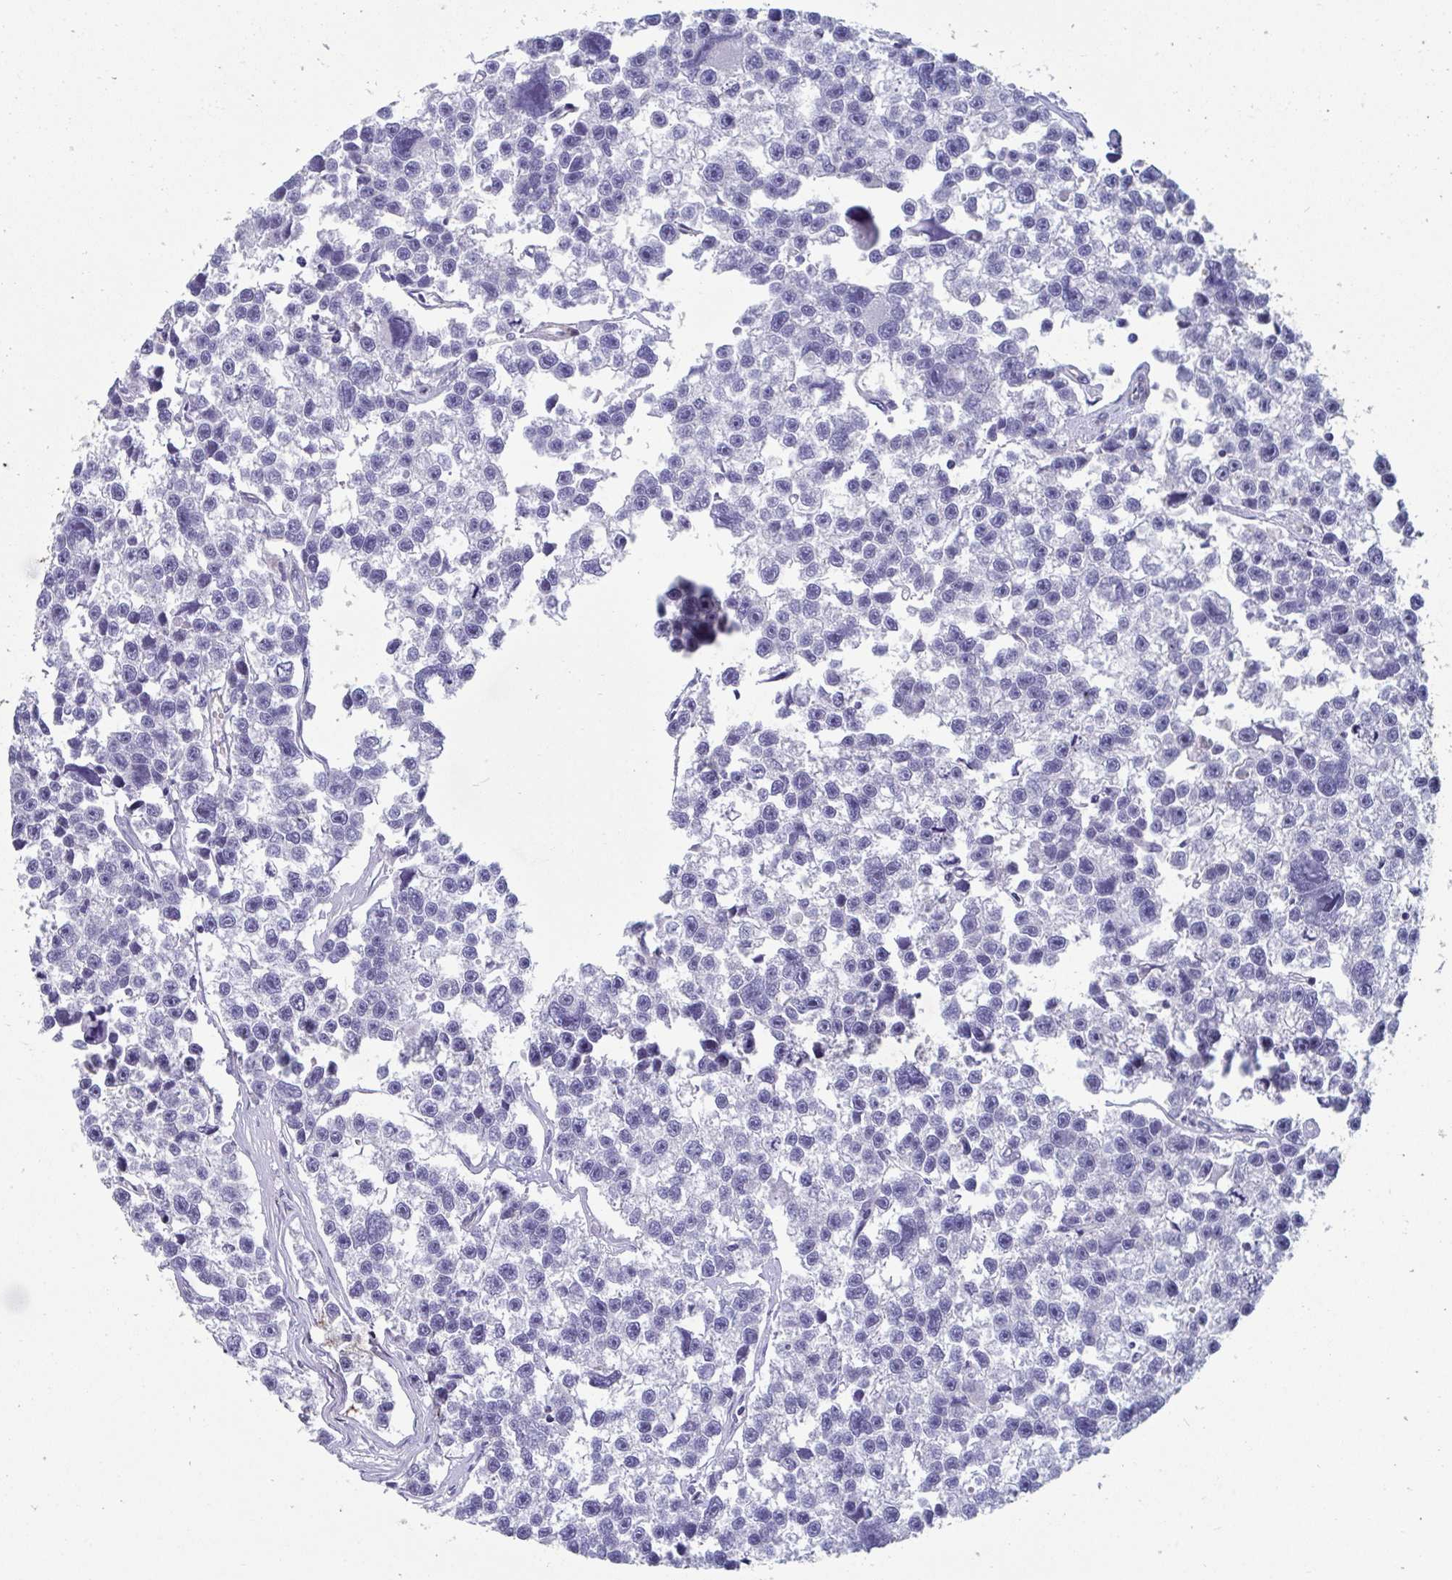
{"staining": {"intensity": "negative", "quantity": "none", "location": "none"}, "tissue": "testis cancer", "cell_type": "Tumor cells", "image_type": "cancer", "snomed": [{"axis": "morphology", "description": "Seminoma, NOS"}, {"axis": "topography", "description": "Testis"}], "caption": "The photomicrograph demonstrates no staining of tumor cells in seminoma (testis).", "gene": "BCAT2", "patient": {"sex": "male", "age": 26}}